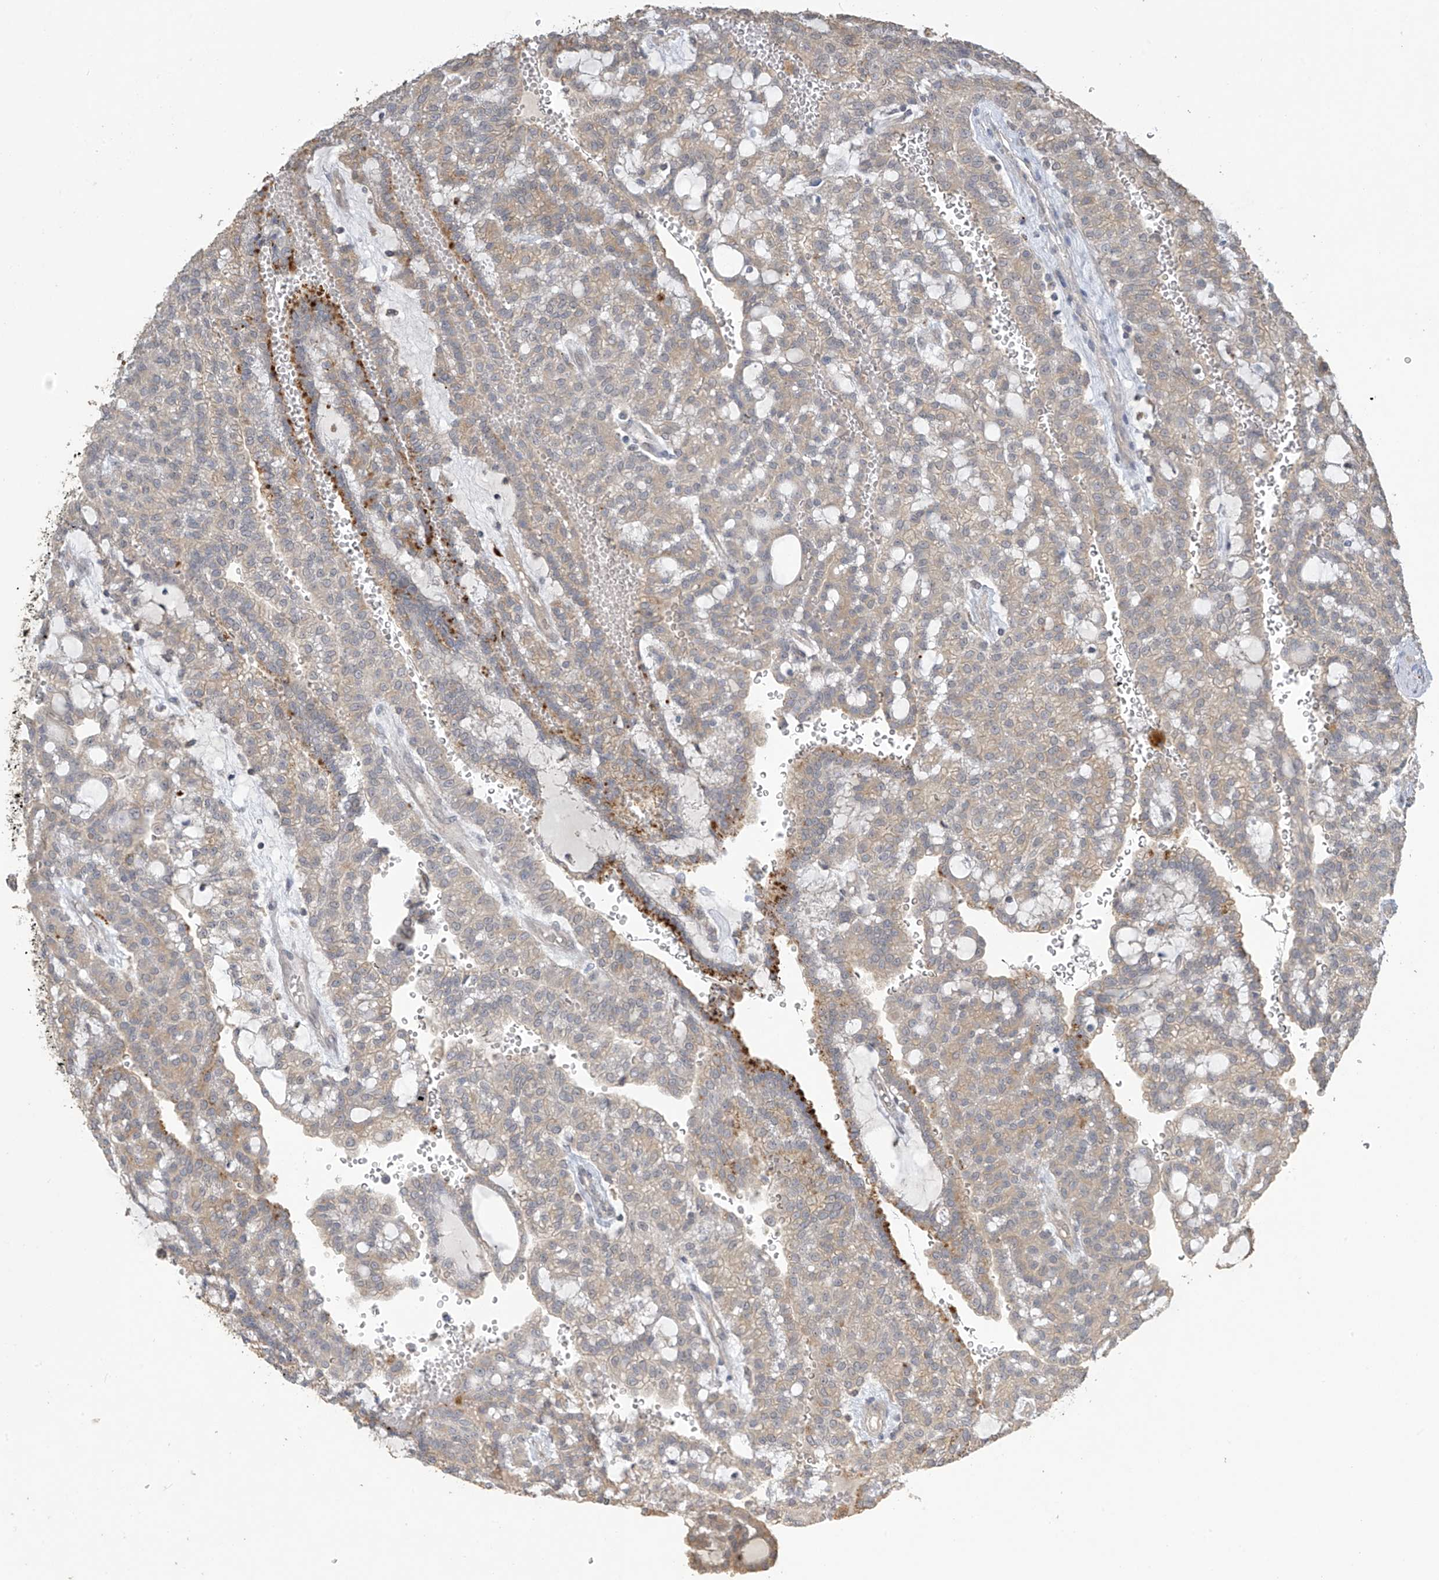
{"staining": {"intensity": "moderate", "quantity": "<25%", "location": "cytoplasmic/membranous"}, "tissue": "renal cancer", "cell_type": "Tumor cells", "image_type": "cancer", "snomed": [{"axis": "morphology", "description": "Adenocarcinoma, NOS"}, {"axis": "topography", "description": "Kidney"}], "caption": "The photomicrograph reveals staining of adenocarcinoma (renal), revealing moderate cytoplasmic/membranous protein expression (brown color) within tumor cells.", "gene": "SLFN14", "patient": {"sex": "male", "age": 63}}